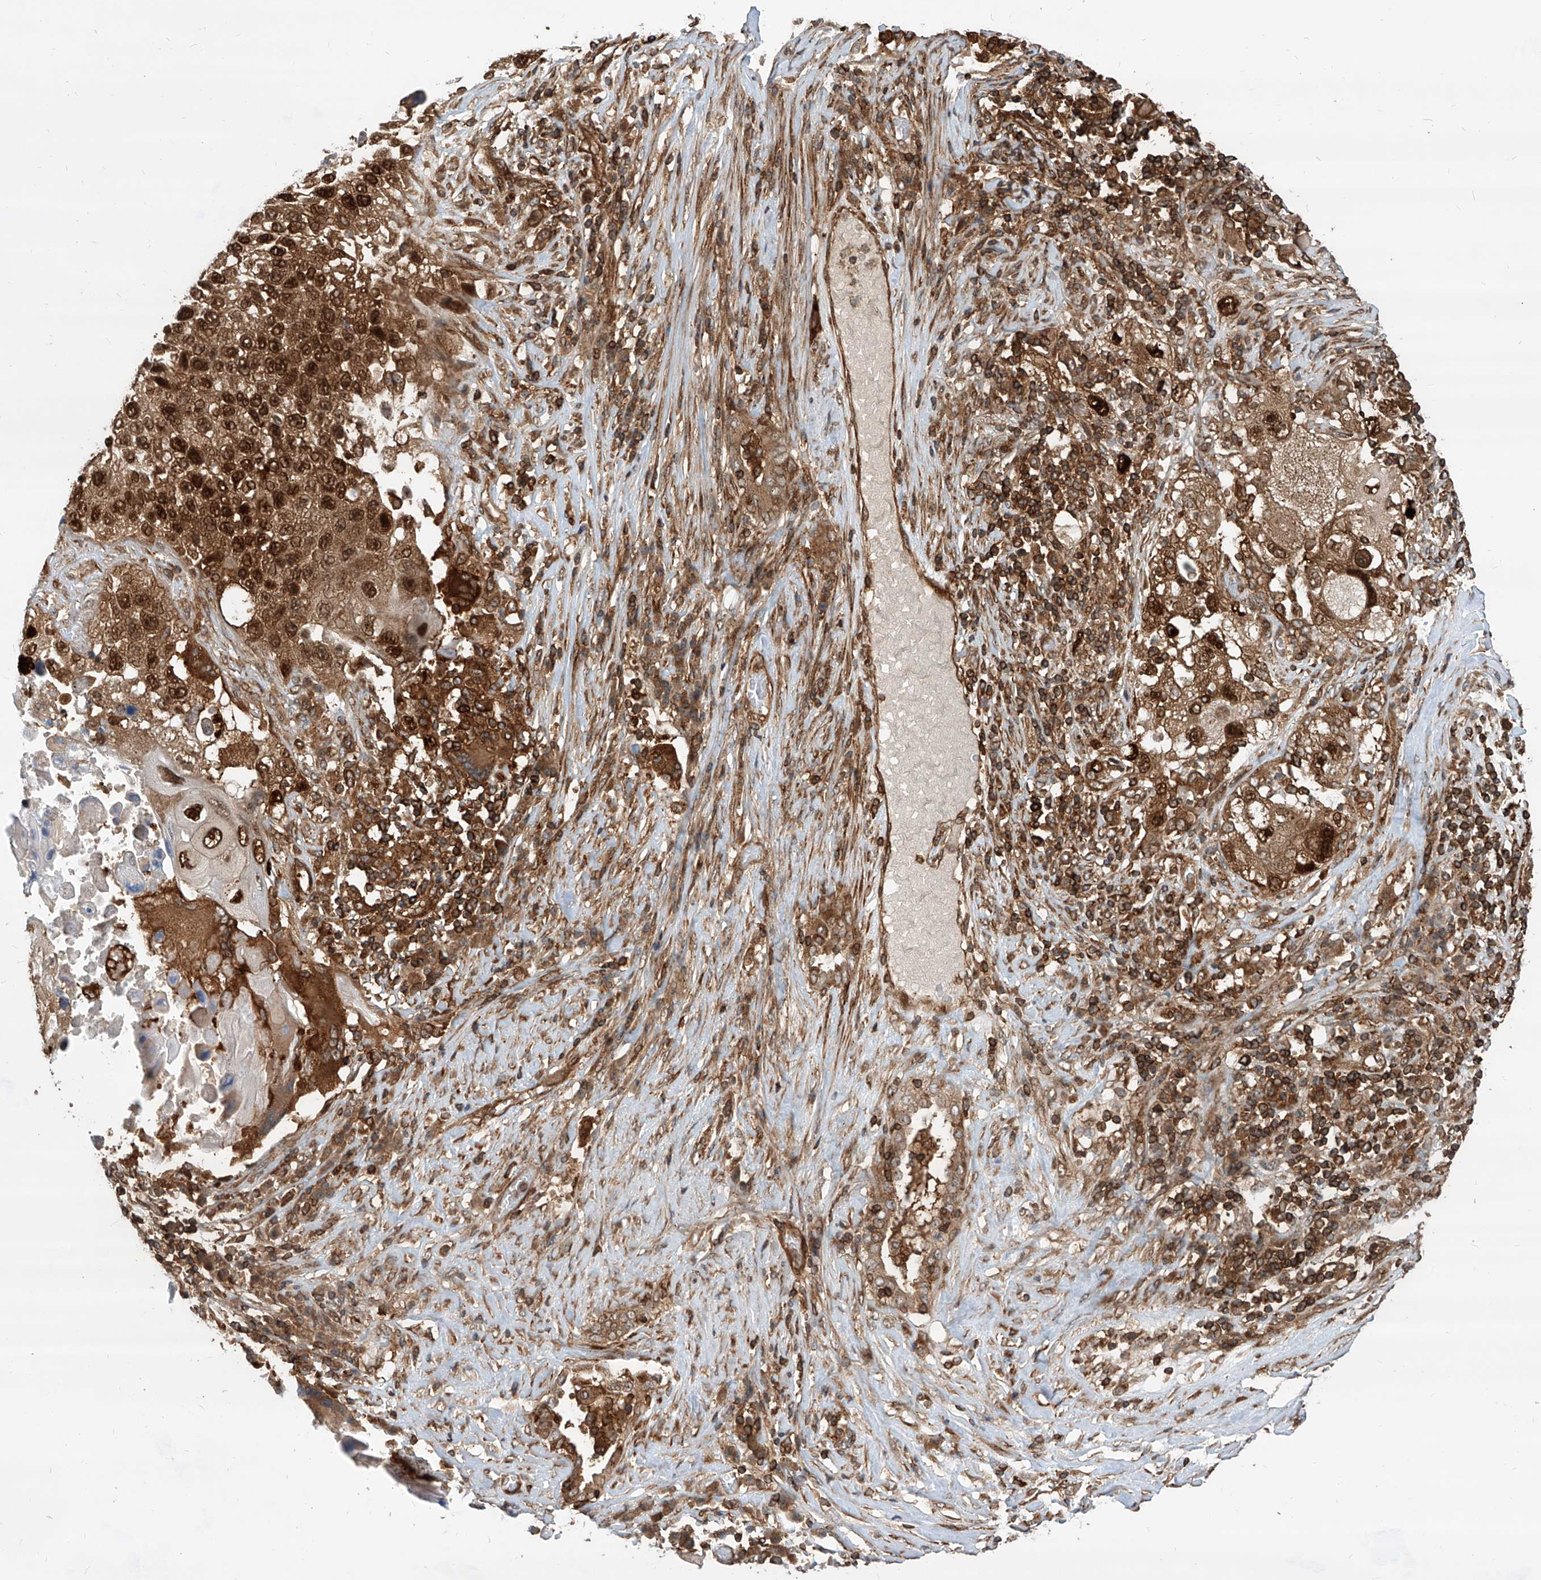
{"staining": {"intensity": "strong", "quantity": ">75%", "location": "cytoplasmic/membranous,nuclear"}, "tissue": "lung cancer", "cell_type": "Tumor cells", "image_type": "cancer", "snomed": [{"axis": "morphology", "description": "Squamous cell carcinoma, NOS"}, {"axis": "topography", "description": "Lung"}], "caption": "This histopathology image reveals immunohistochemistry staining of squamous cell carcinoma (lung), with high strong cytoplasmic/membranous and nuclear expression in about >75% of tumor cells.", "gene": "MAGED2", "patient": {"sex": "male", "age": 61}}